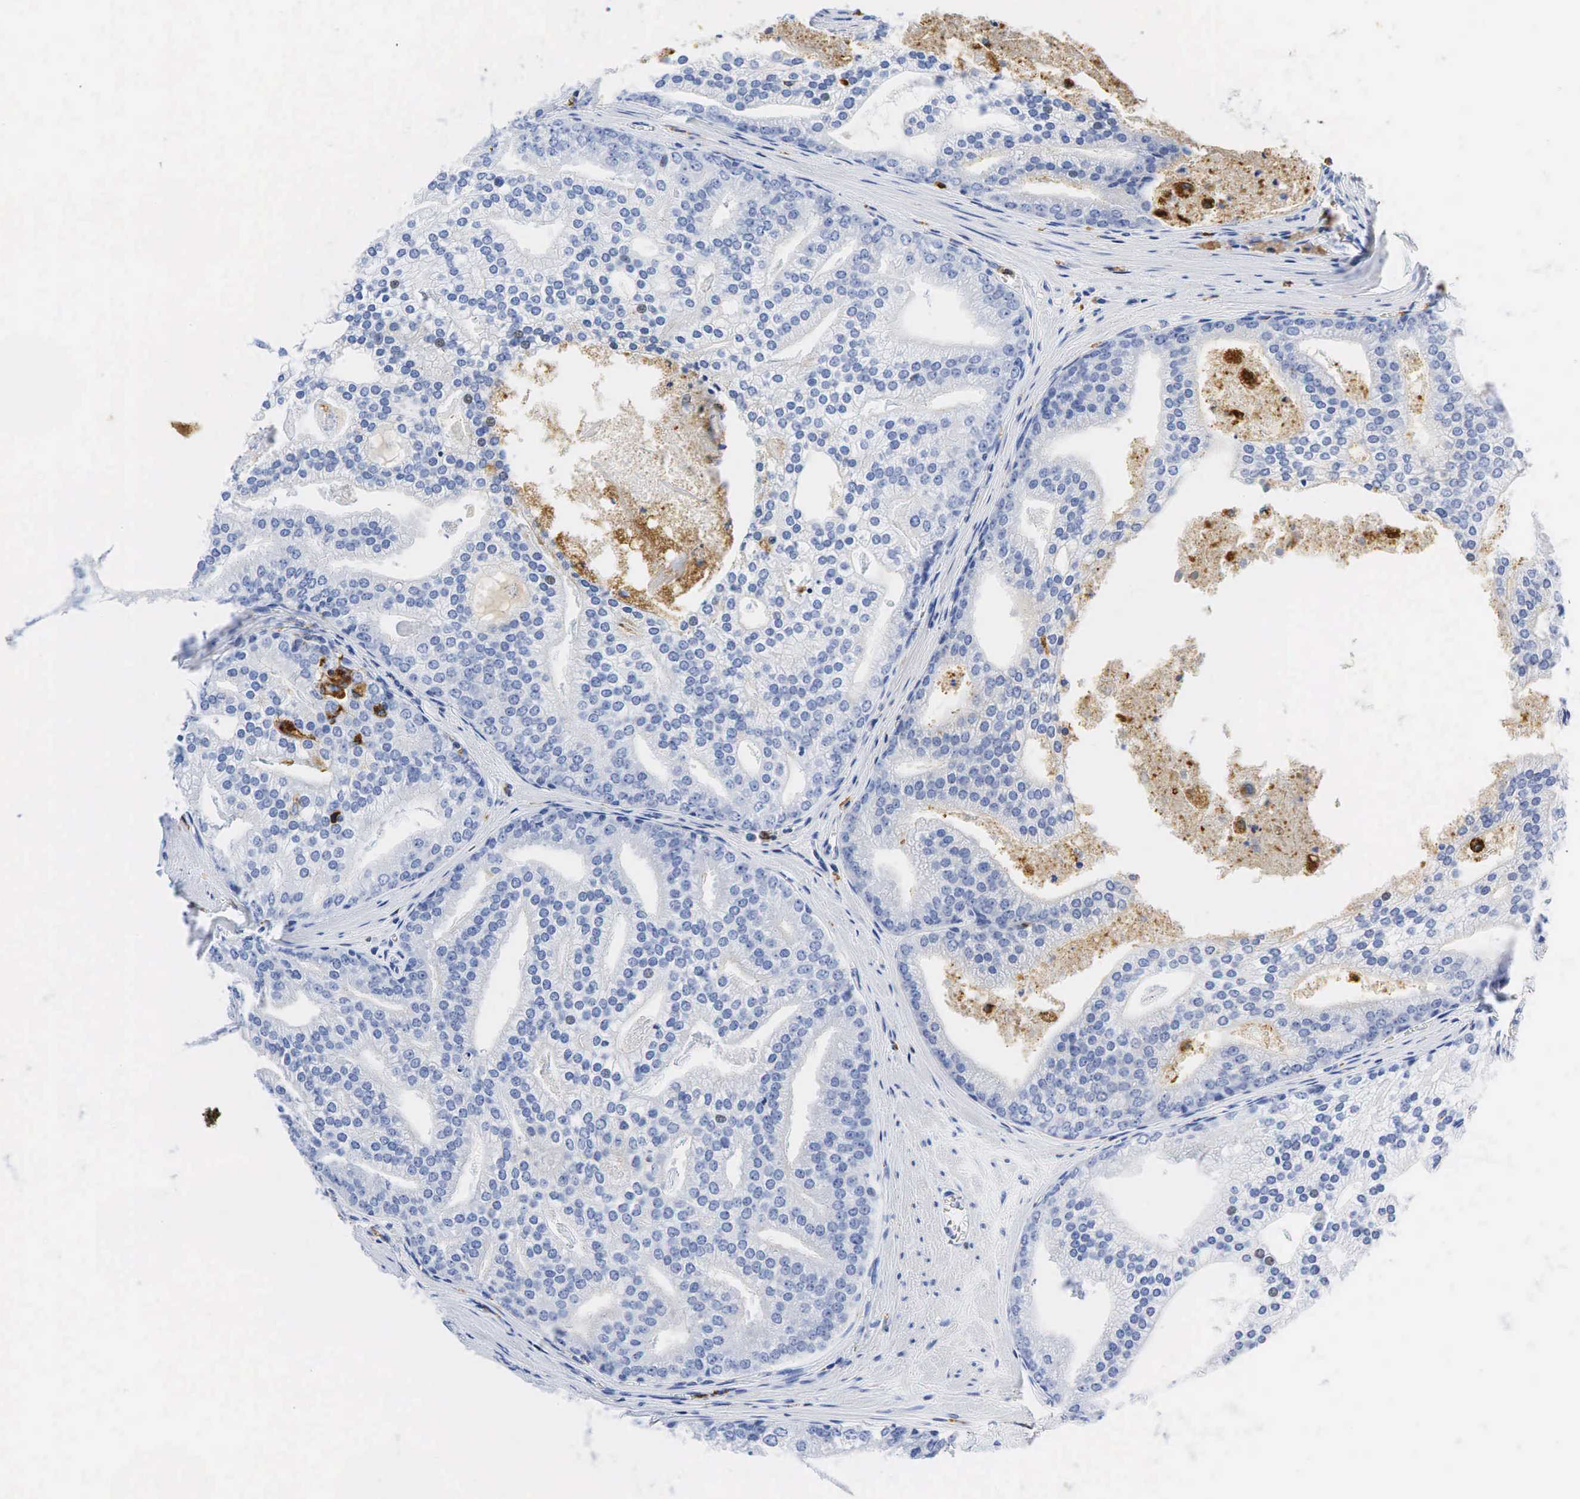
{"staining": {"intensity": "negative", "quantity": "none", "location": "none"}, "tissue": "prostate cancer", "cell_type": "Tumor cells", "image_type": "cancer", "snomed": [{"axis": "morphology", "description": "Adenocarcinoma, High grade"}, {"axis": "topography", "description": "Prostate"}], "caption": "A photomicrograph of human prostate cancer is negative for staining in tumor cells.", "gene": "CD68", "patient": {"sex": "male", "age": 56}}